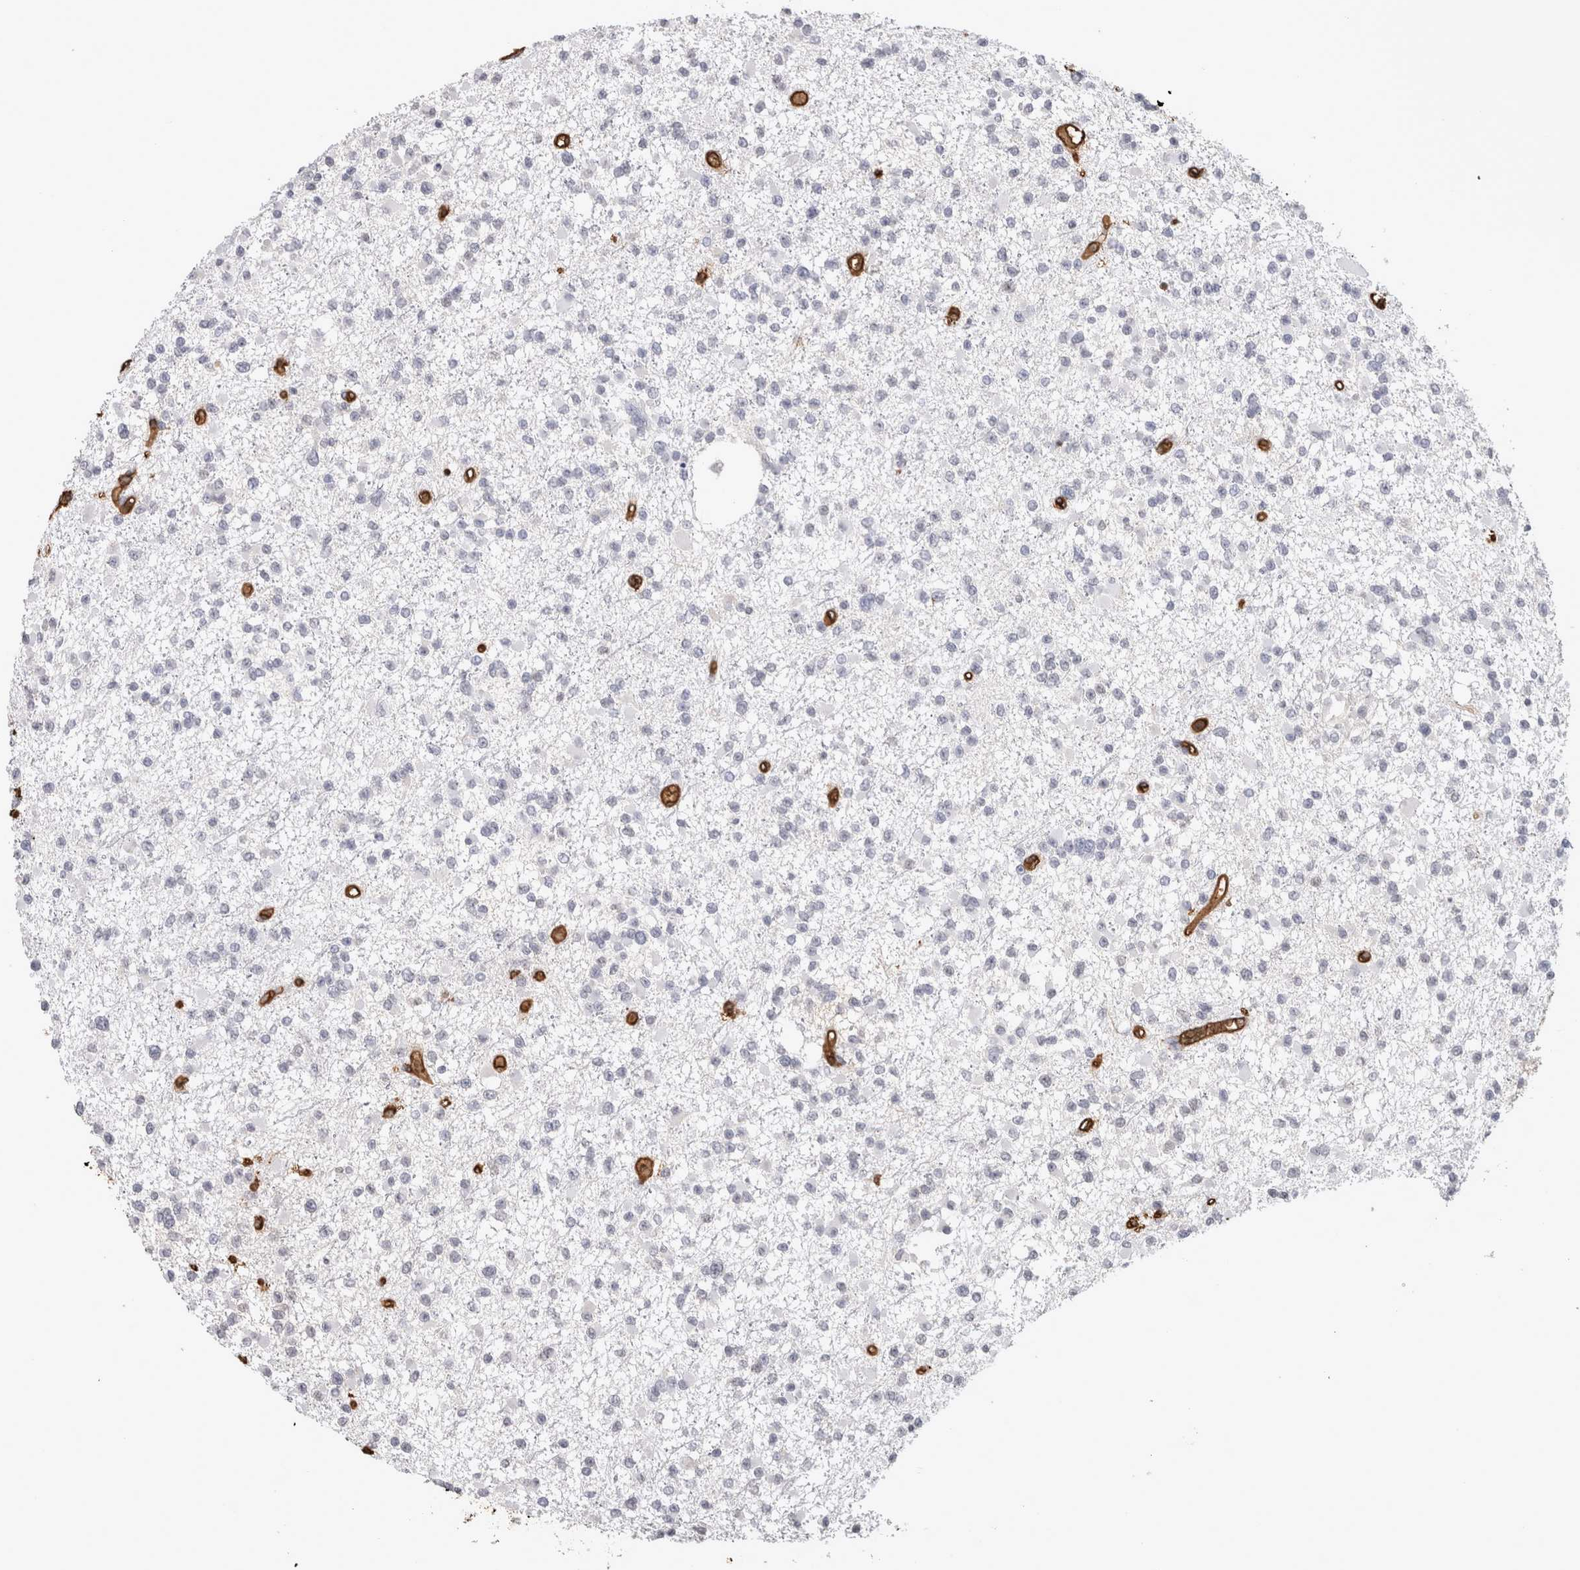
{"staining": {"intensity": "negative", "quantity": "none", "location": "none"}, "tissue": "glioma", "cell_type": "Tumor cells", "image_type": "cancer", "snomed": [{"axis": "morphology", "description": "Glioma, malignant, Low grade"}, {"axis": "topography", "description": "Brain"}], "caption": "An immunohistochemistry (IHC) image of glioma is shown. There is no staining in tumor cells of glioma.", "gene": "IL17RC", "patient": {"sex": "female", "age": 22}}